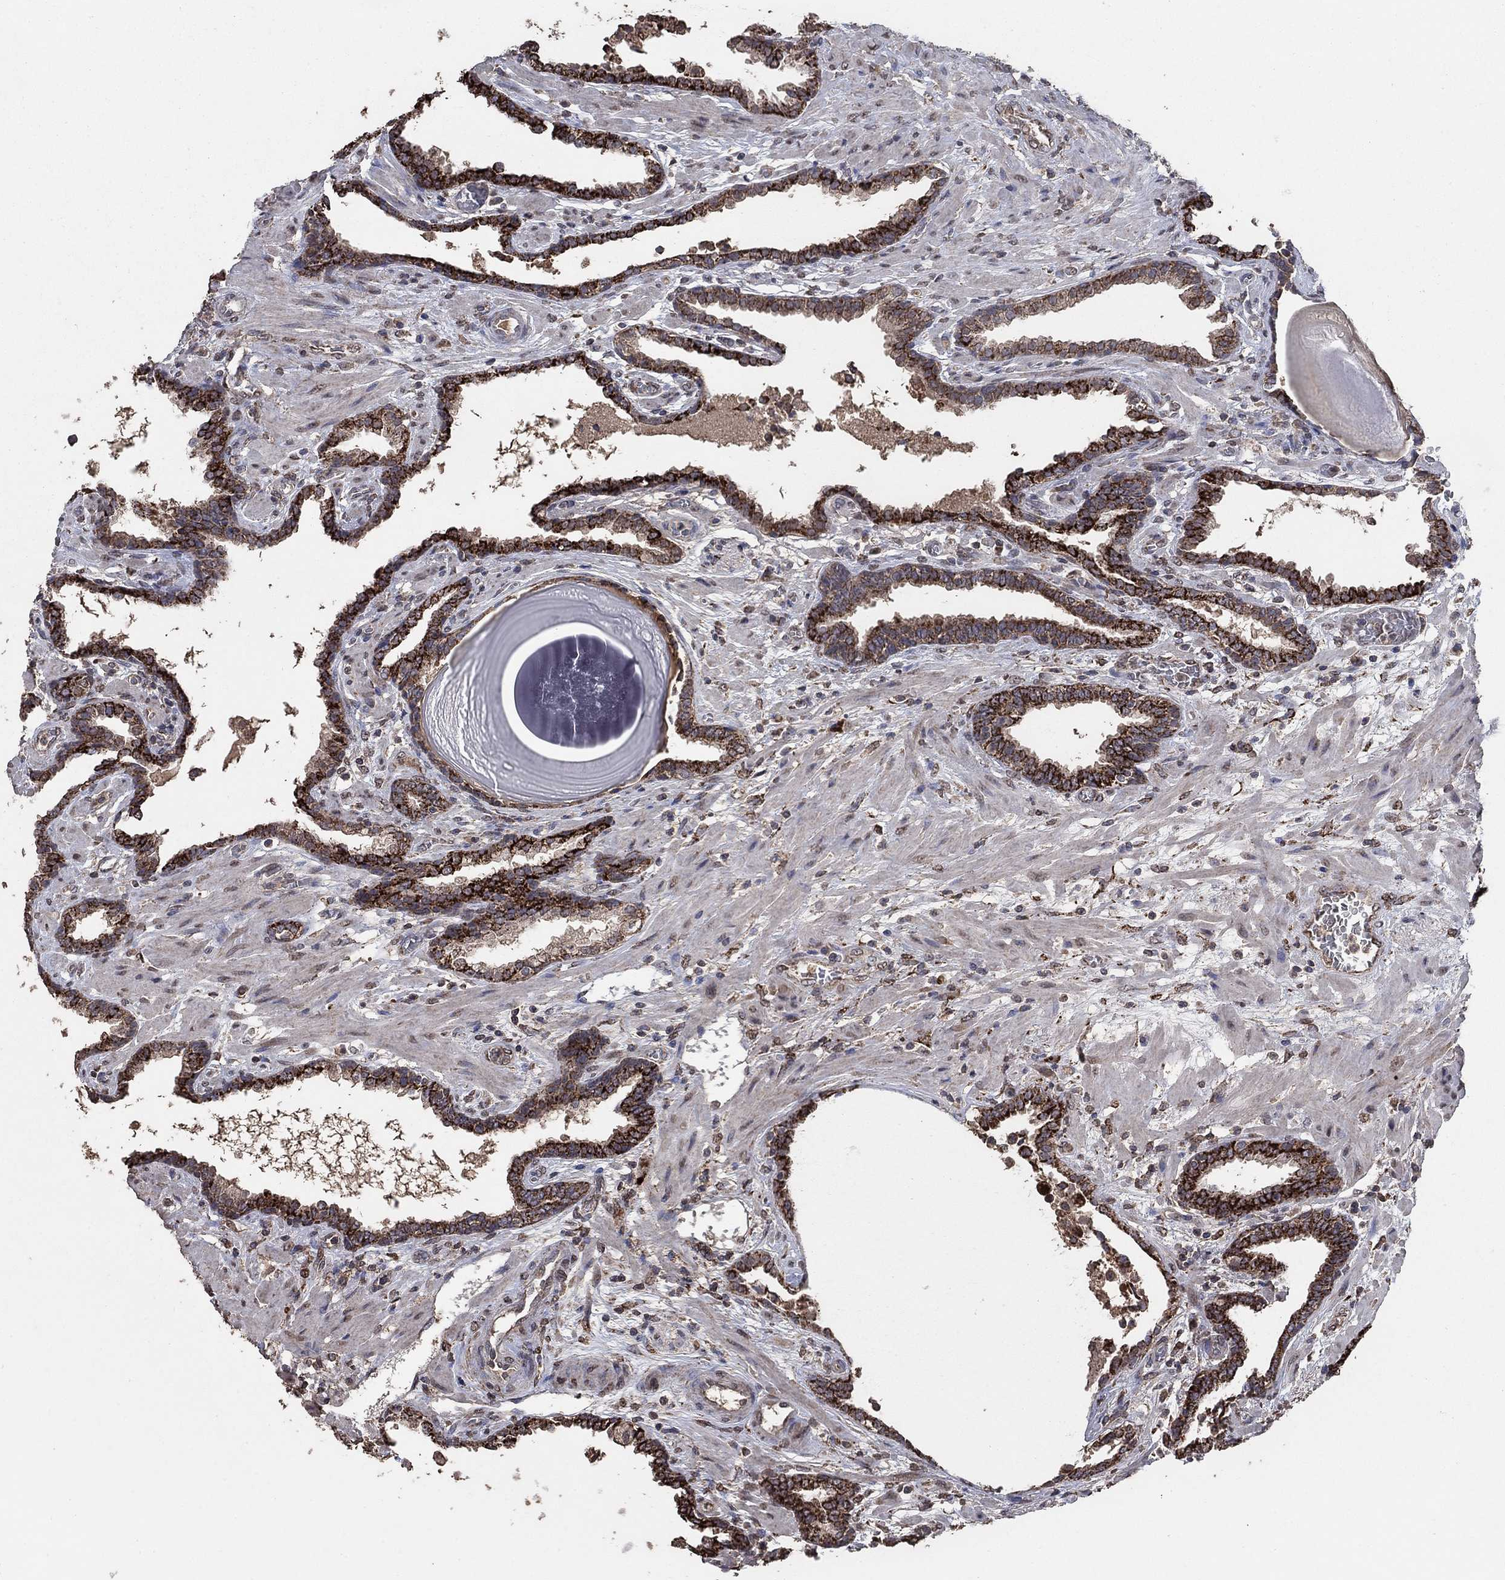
{"staining": {"intensity": "strong", "quantity": "25%-75%", "location": "cytoplasmic/membranous"}, "tissue": "prostate cancer", "cell_type": "Tumor cells", "image_type": "cancer", "snomed": [{"axis": "morphology", "description": "Adenocarcinoma, Low grade"}, {"axis": "topography", "description": "Prostate"}], "caption": "Protein expression analysis of prostate cancer (adenocarcinoma (low-grade)) demonstrates strong cytoplasmic/membranous expression in approximately 25%-75% of tumor cells.", "gene": "MRPS24", "patient": {"sex": "male", "age": 69}}